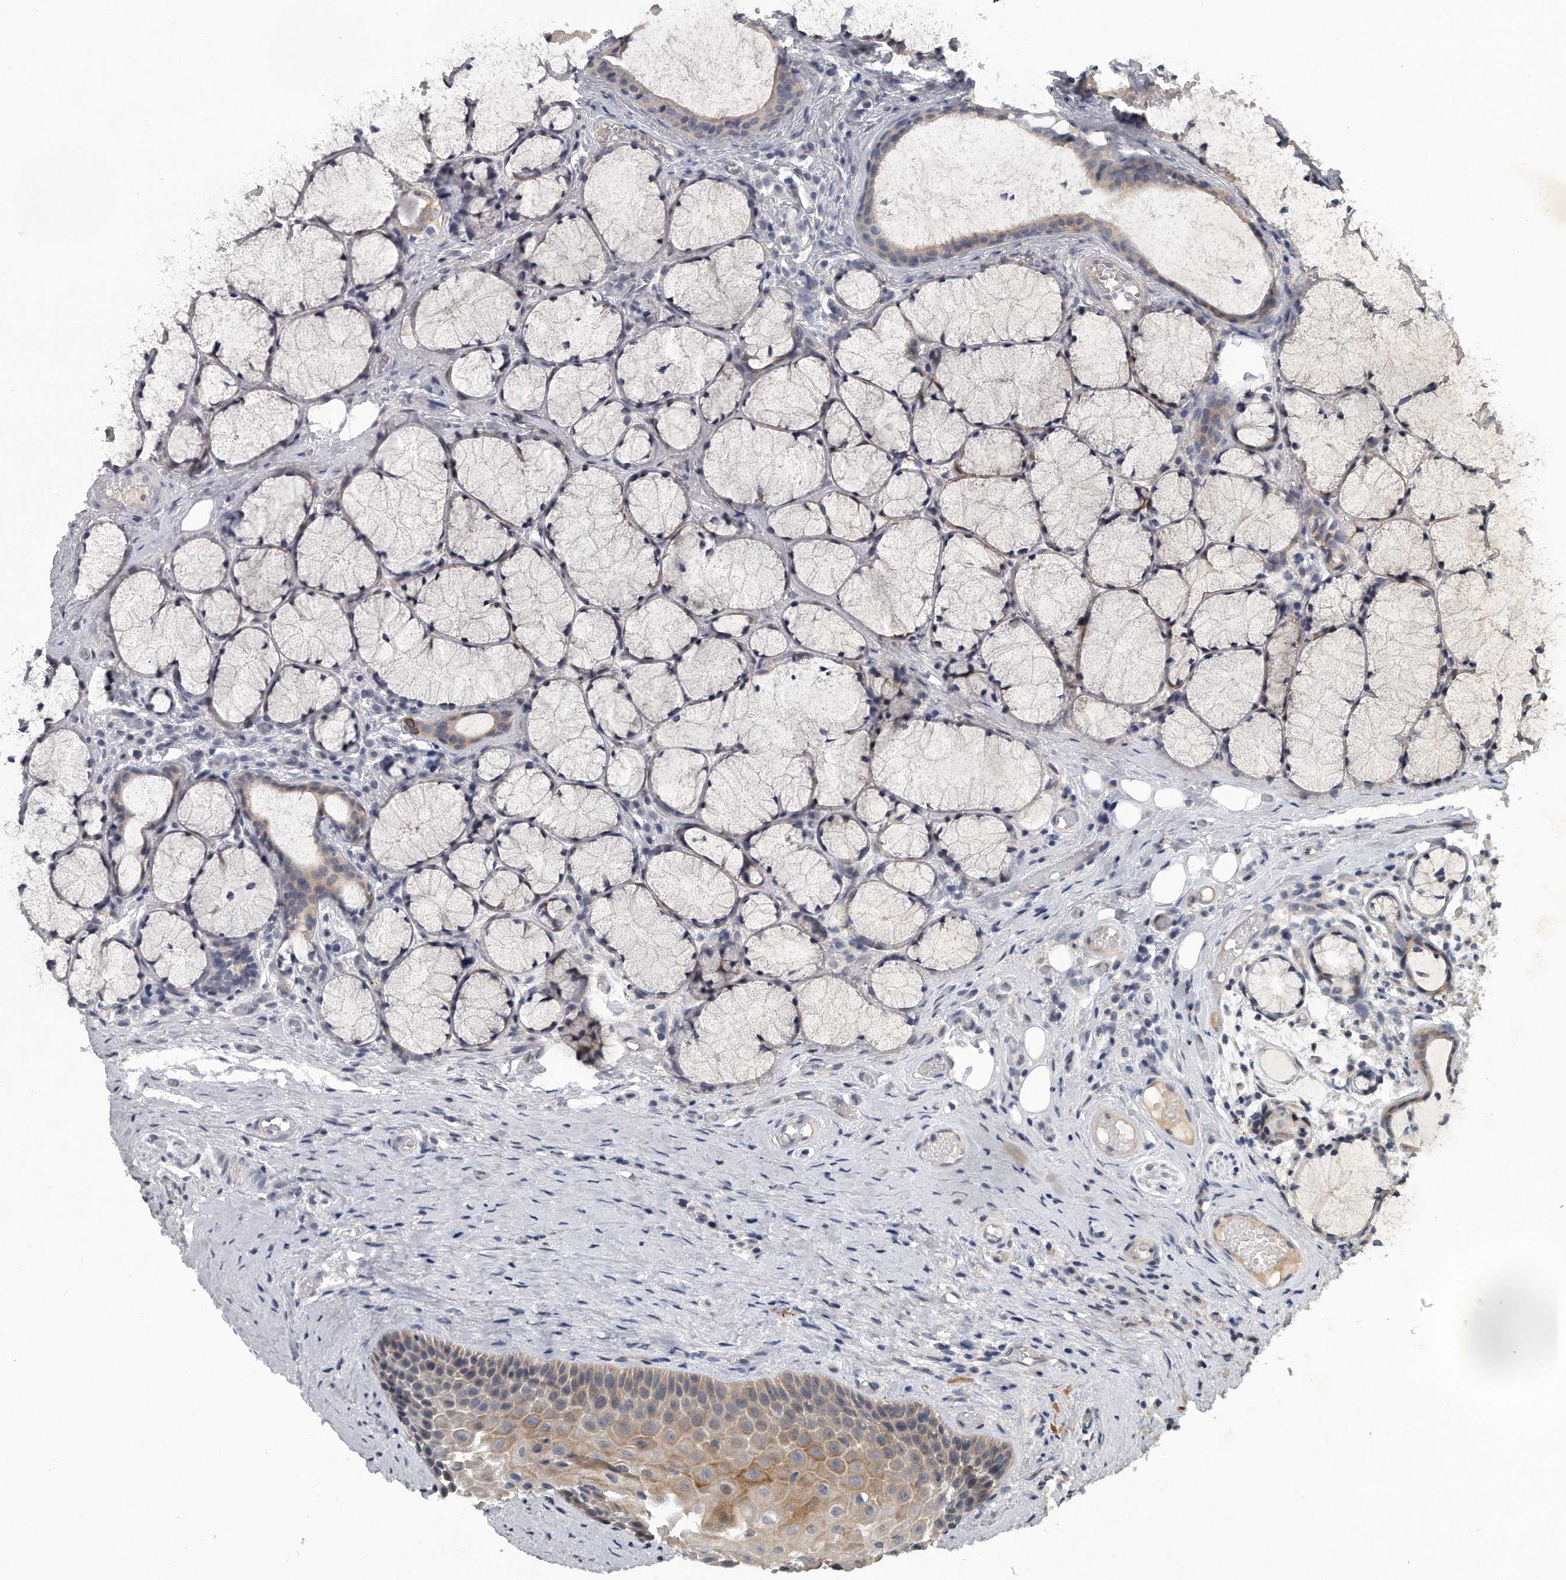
{"staining": {"intensity": "weak", "quantity": ">75%", "location": "cytoplasmic/membranous"}, "tissue": "oral mucosa", "cell_type": "Squamous epithelial cells", "image_type": "normal", "snomed": [{"axis": "morphology", "description": "Normal tissue, NOS"}, {"axis": "topography", "description": "Oral tissue"}], "caption": "A histopathology image showing weak cytoplasmic/membranous positivity in approximately >75% of squamous epithelial cells in normal oral mucosa, as visualized by brown immunohistochemical staining.", "gene": "KLHL7", "patient": {"sex": "male", "age": 66}}